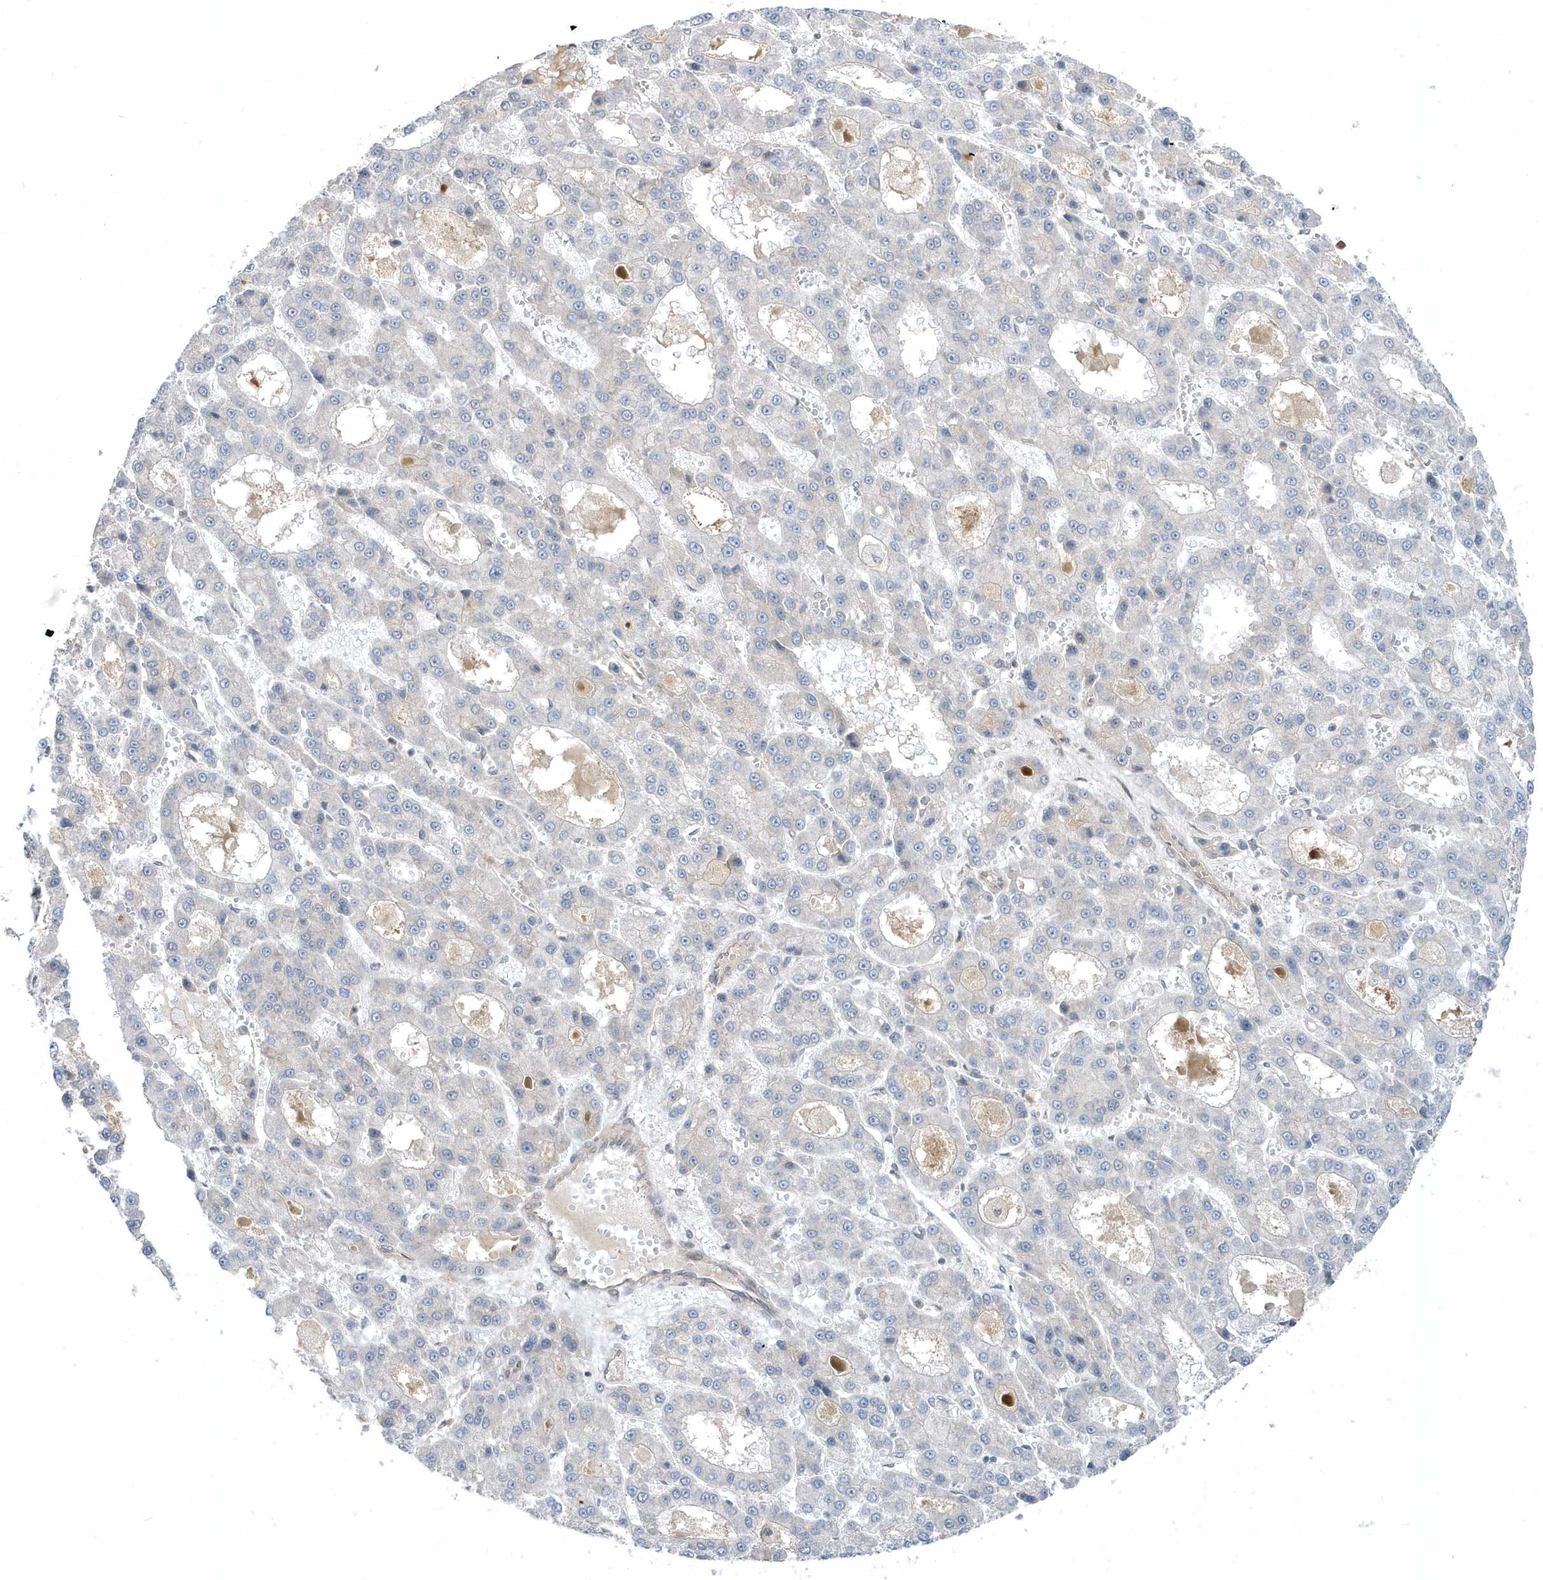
{"staining": {"intensity": "negative", "quantity": "none", "location": "none"}, "tissue": "liver cancer", "cell_type": "Tumor cells", "image_type": "cancer", "snomed": [{"axis": "morphology", "description": "Carcinoma, Hepatocellular, NOS"}, {"axis": "topography", "description": "Liver"}], "caption": "DAB immunohistochemical staining of liver hepatocellular carcinoma exhibits no significant expression in tumor cells.", "gene": "MXI1", "patient": {"sex": "male", "age": 70}}